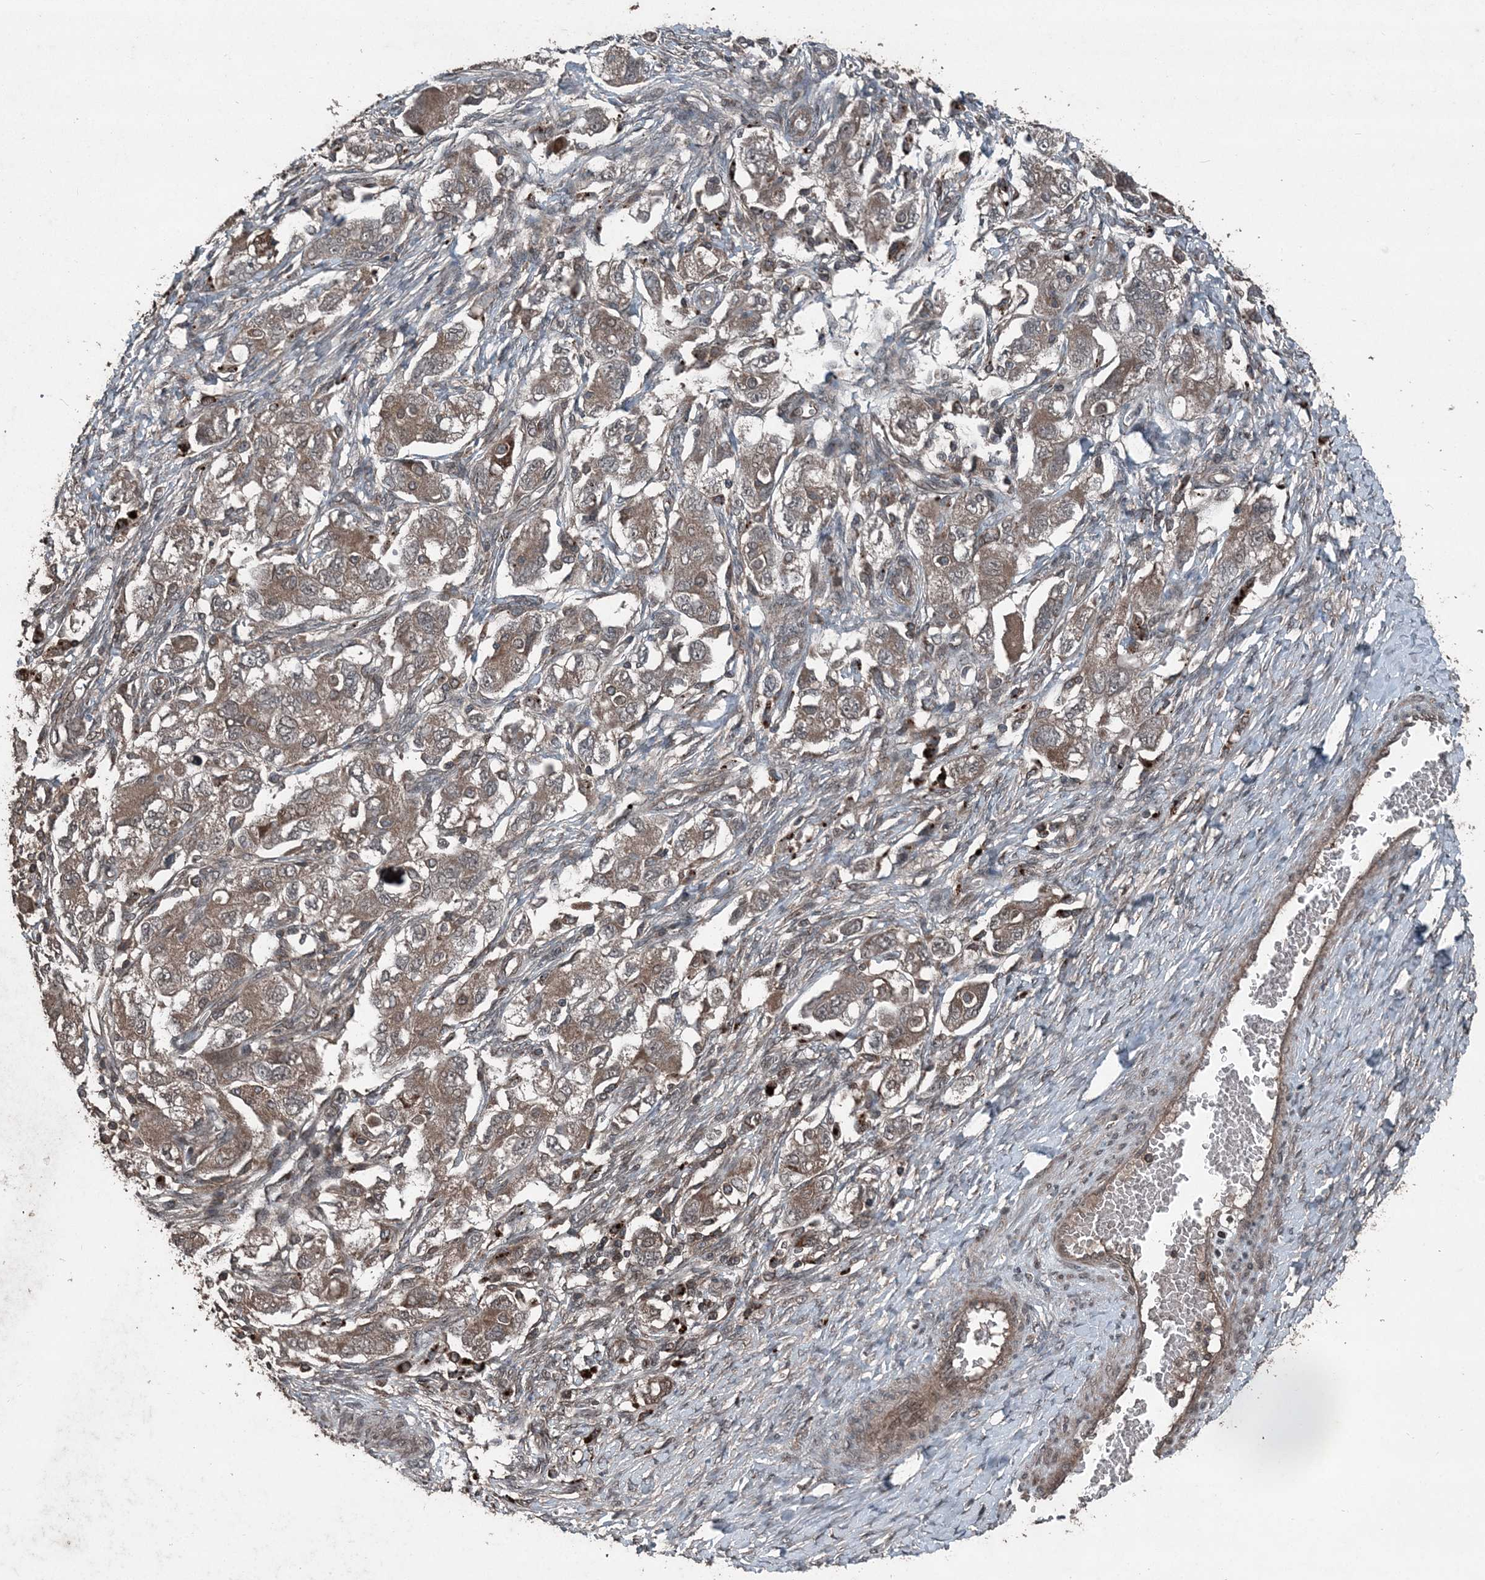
{"staining": {"intensity": "weak", "quantity": "25%-75%", "location": "cytoplasmic/membranous"}, "tissue": "ovarian cancer", "cell_type": "Tumor cells", "image_type": "cancer", "snomed": [{"axis": "morphology", "description": "Carcinoma, NOS"}, {"axis": "morphology", "description": "Cystadenocarcinoma, serous, NOS"}, {"axis": "topography", "description": "Ovary"}], "caption": "Ovarian cancer (carcinoma) stained with IHC reveals weak cytoplasmic/membranous expression in about 25%-75% of tumor cells. The protein of interest is shown in brown color, while the nuclei are stained blue.", "gene": "CFL1", "patient": {"sex": "female", "age": 69}}